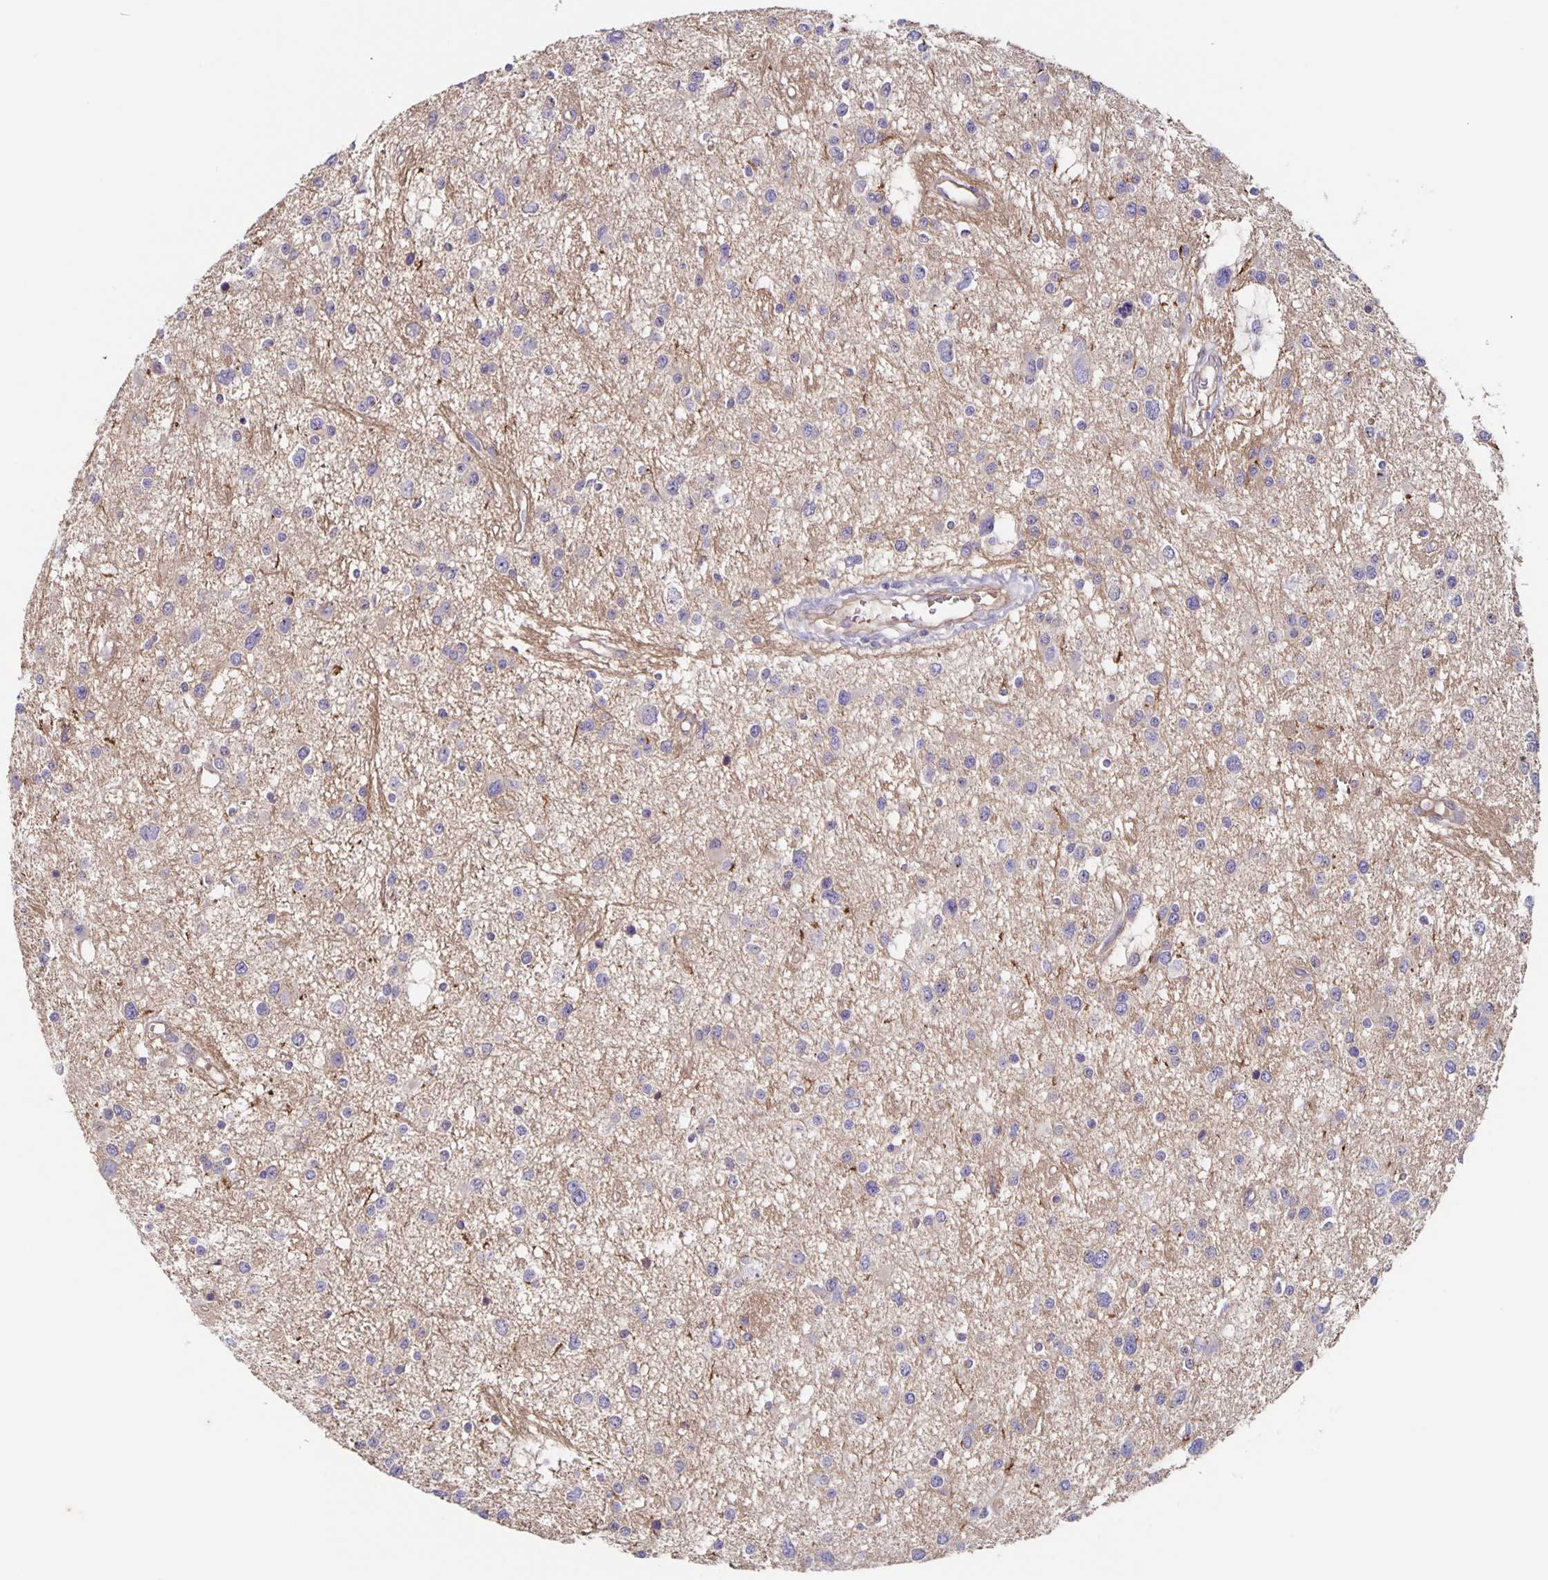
{"staining": {"intensity": "weak", "quantity": "<25%", "location": "cytoplasmic/membranous"}, "tissue": "glioma", "cell_type": "Tumor cells", "image_type": "cancer", "snomed": [{"axis": "morphology", "description": "Glioma, malignant, High grade"}, {"axis": "topography", "description": "Brain"}], "caption": "Tumor cells show no significant expression in malignant glioma (high-grade).", "gene": "ITGA2", "patient": {"sex": "male", "age": 54}}